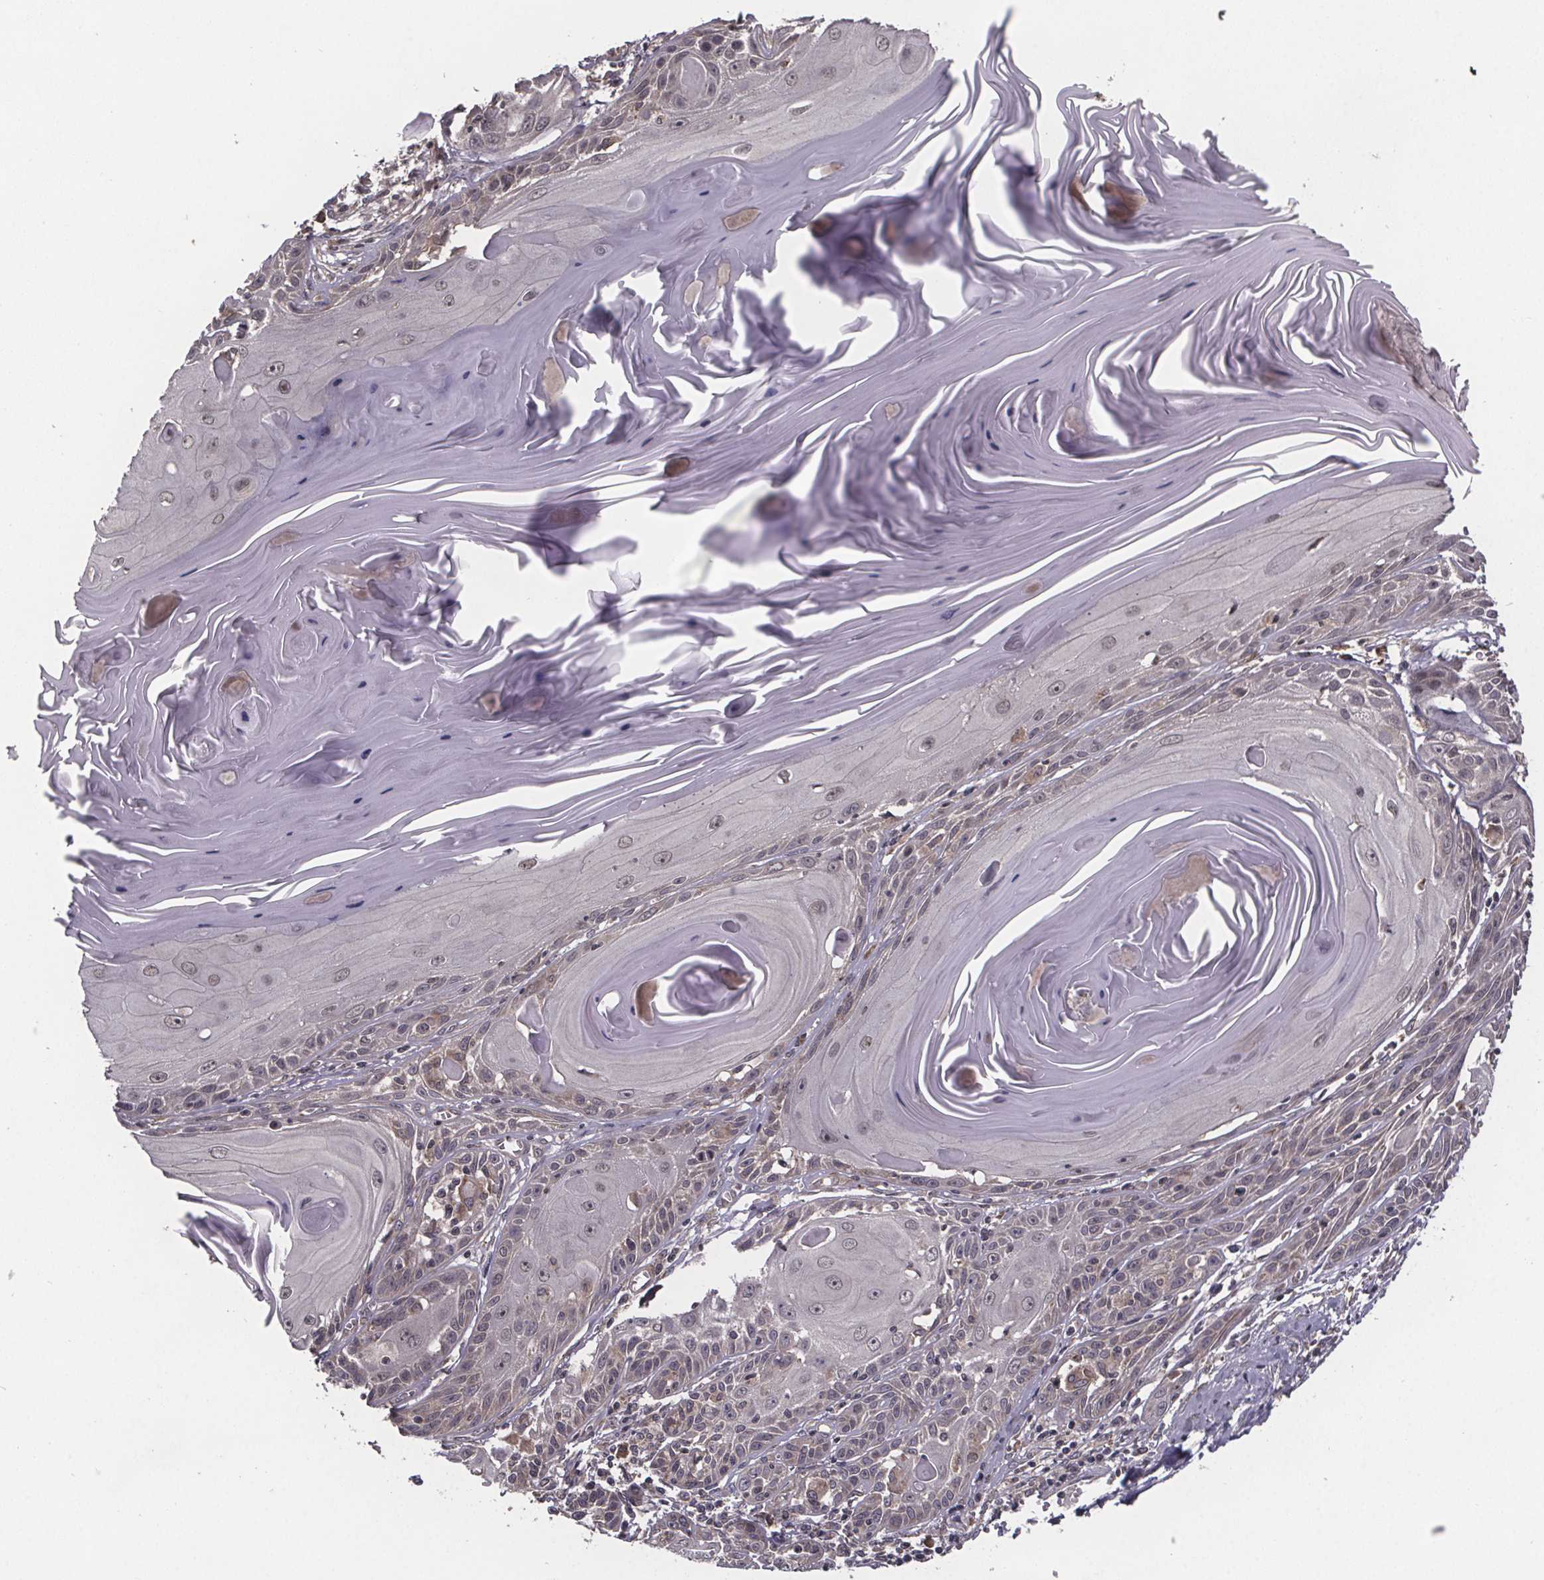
{"staining": {"intensity": "weak", "quantity": ">75%", "location": "cytoplasmic/membranous"}, "tissue": "skin cancer", "cell_type": "Tumor cells", "image_type": "cancer", "snomed": [{"axis": "morphology", "description": "Squamous cell carcinoma, NOS"}, {"axis": "topography", "description": "Skin"}, {"axis": "topography", "description": "Vulva"}], "caption": "Human skin cancer (squamous cell carcinoma) stained for a protein (brown) demonstrates weak cytoplasmic/membranous positive staining in about >75% of tumor cells.", "gene": "SAT1", "patient": {"sex": "female", "age": 85}}